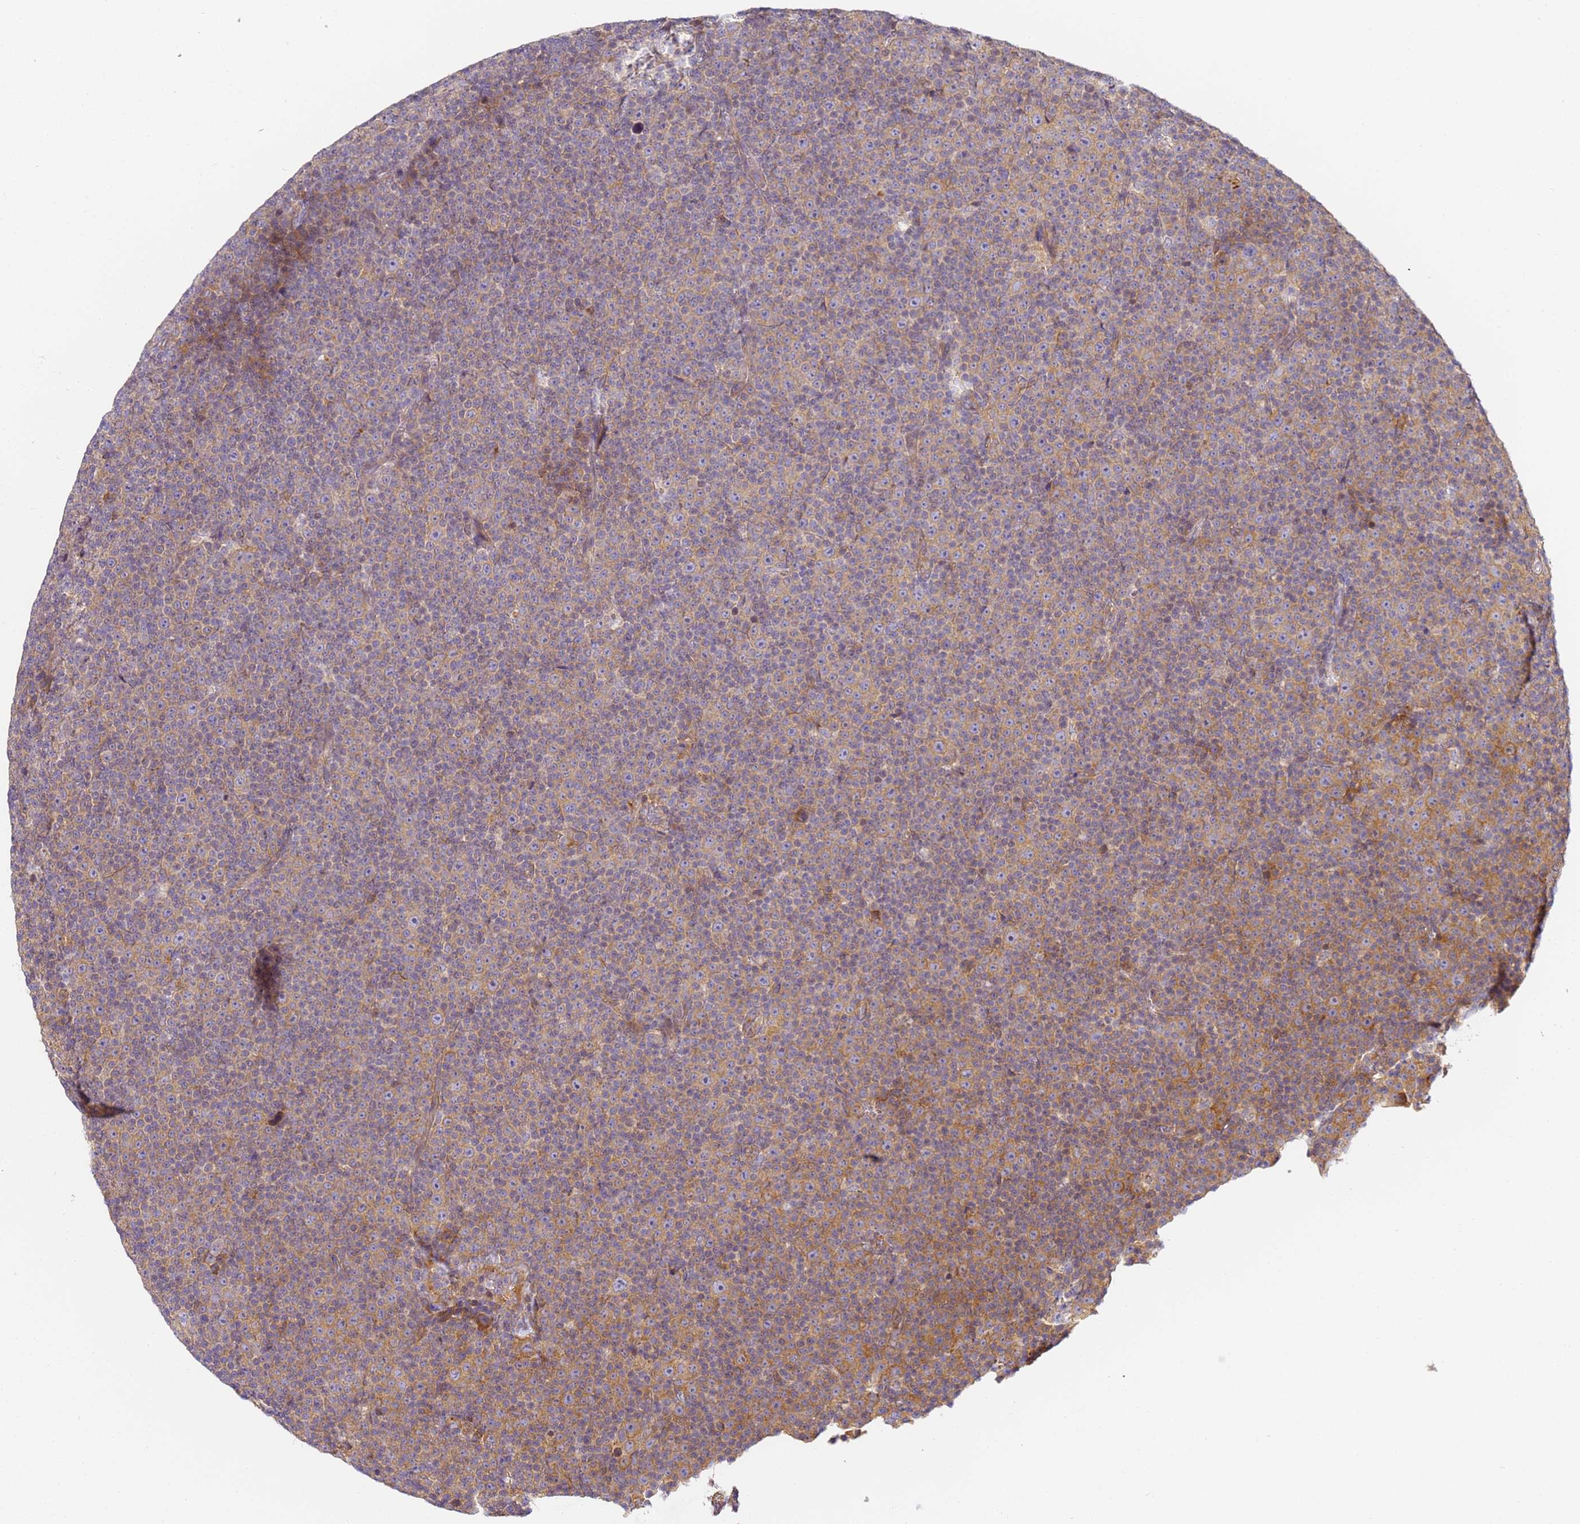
{"staining": {"intensity": "weak", "quantity": "<25%", "location": "cytoplasmic/membranous"}, "tissue": "lymphoma", "cell_type": "Tumor cells", "image_type": "cancer", "snomed": [{"axis": "morphology", "description": "Malignant lymphoma, non-Hodgkin's type, Low grade"}, {"axis": "topography", "description": "Lymph node"}], "caption": "Micrograph shows no protein staining in tumor cells of malignant lymphoma, non-Hodgkin's type (low-grade) tissue. The staining was performed using DAB to visualize the protein expression in brown, while the nuclei were stained in blue with hematoxylin (Magnification: 20x).", "gene": "RPL13A", "patient": {"sex": "female", "age": 67}}